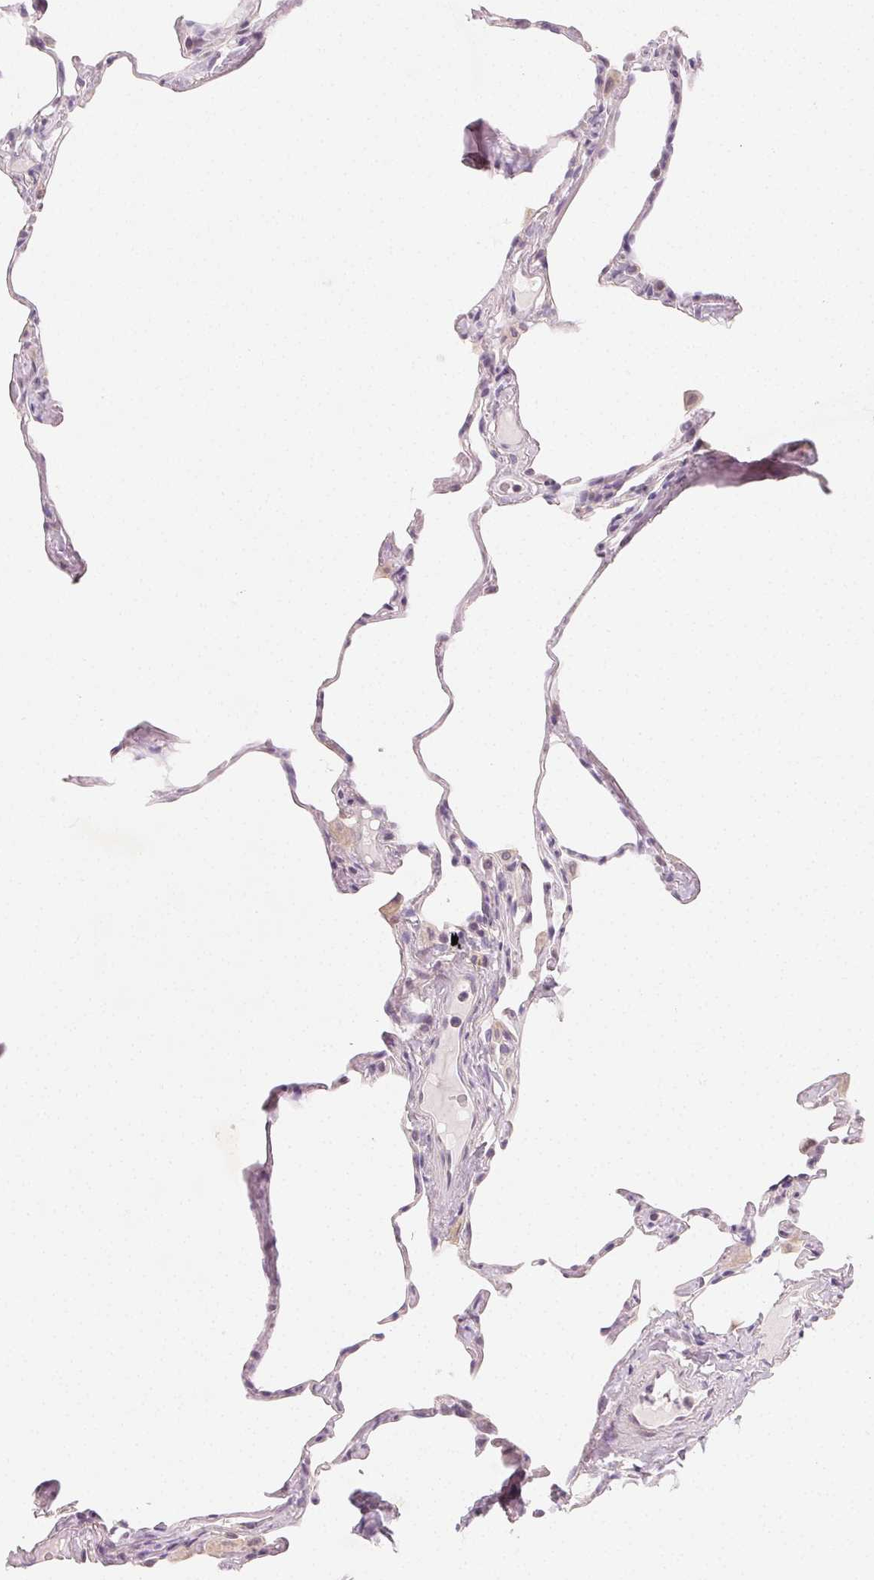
{"staining": {"intensity": "negative", "quantity": "none", "location": "none"}, "tissue": "lung", "cell_type": "Alveolar cells", "image_type": "normal", "snomed": [{"axis": "morphology", "description": "Normal tissue, NOS"}, {"axis": "topography", "description": "Lung"}], "caption": "This is an IHC image of benign human lung. There is no staining in alveolar cells.", "gene": "MYBL1", "patient": {"sex": "male", "age": 65}}